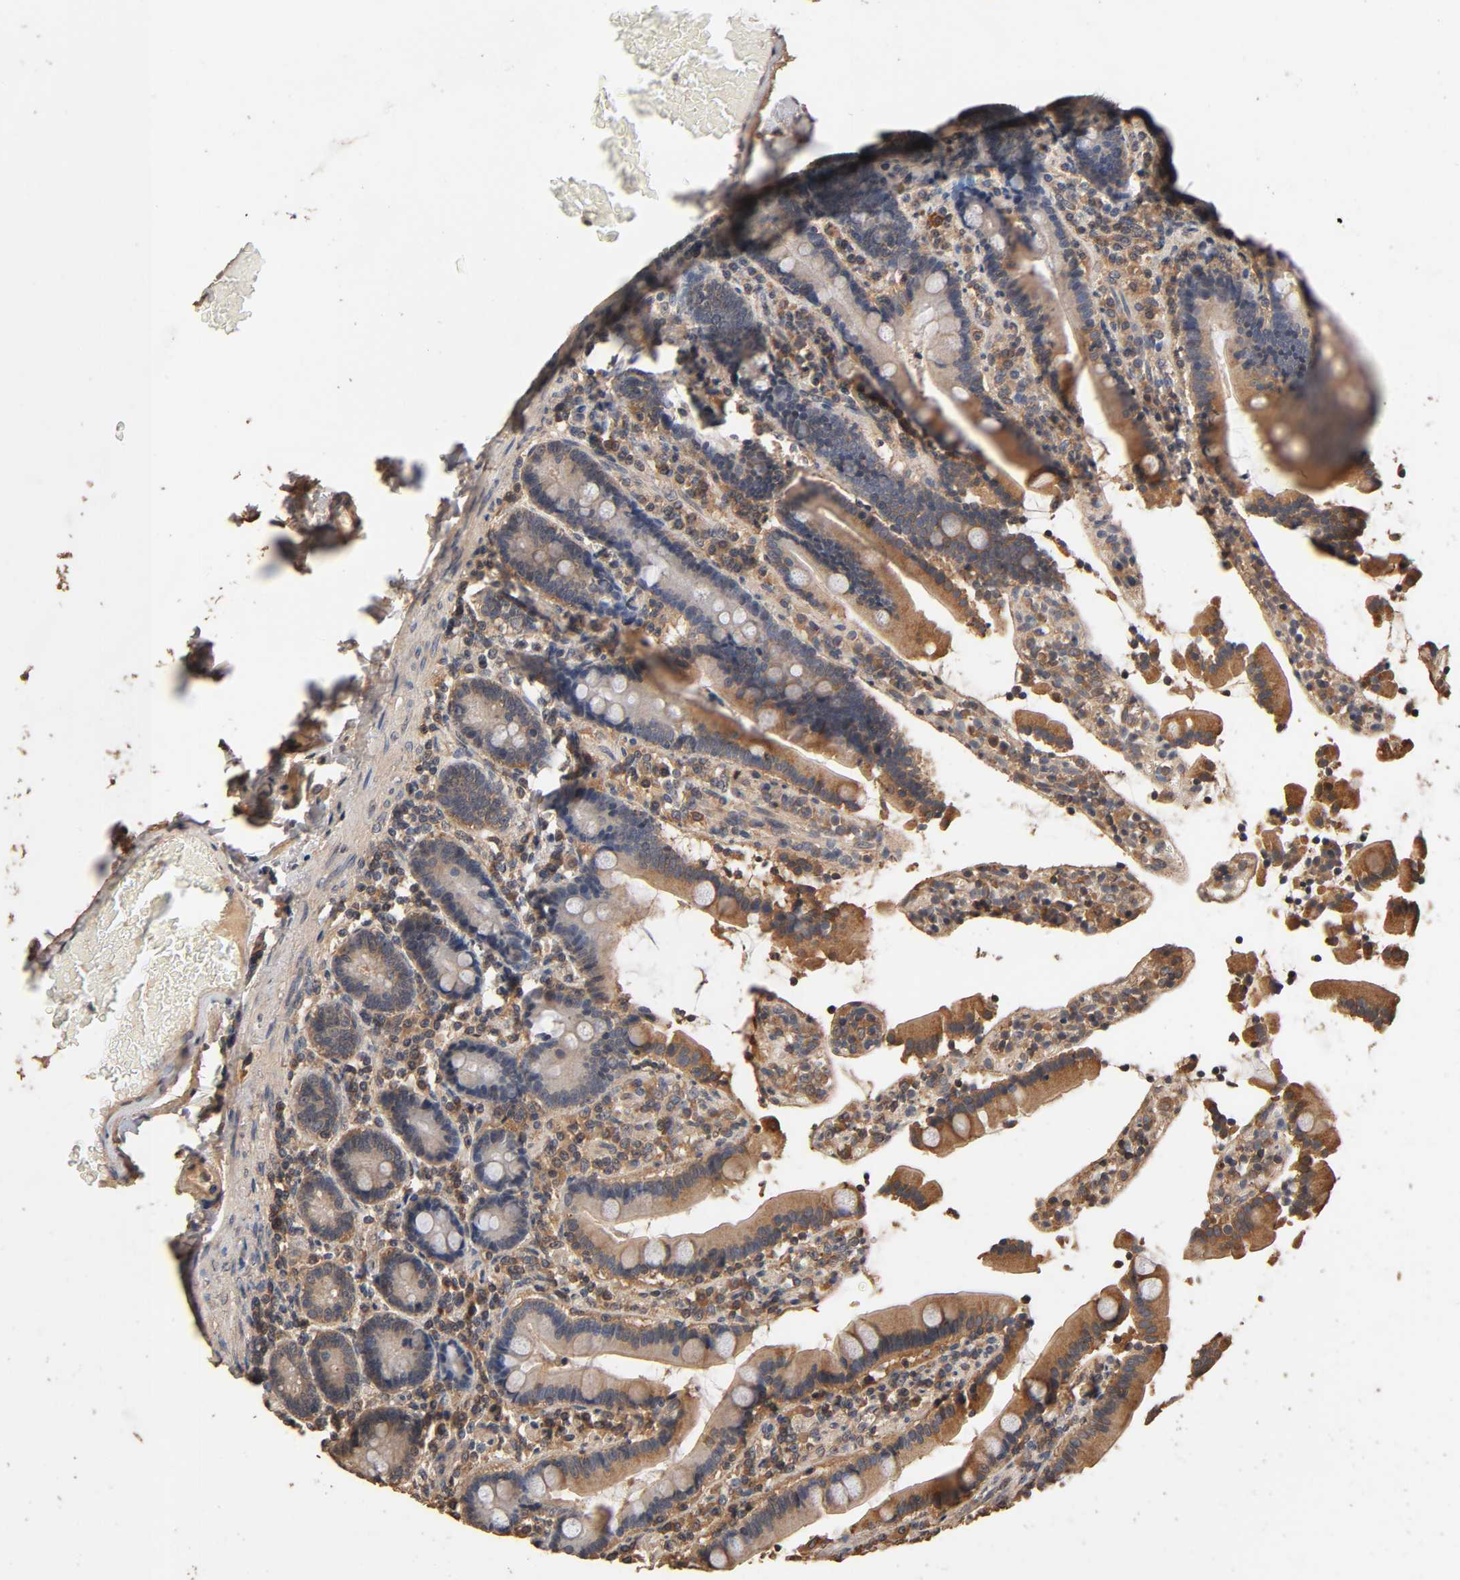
{"staining": {"intensity": "moderate", "quantity": ">75%", "location": "cytoplasmic/membranous"}, "tissue": "duodenum", "cell_type": "Glandular cells", "image_type": "normal", "snomed": [{"axis": "morphology", "description": "Normal tissue, NOS"}, {"axis": "topography", "description": "Duodenum"}], "caption": "The immunohistochemical stain highlights moderate cytoplasmic/membranous staining in glandular cells of normal duodenum. The protein of interest is shown in brown color, while the nuclei are stained blue.", "gene": "ARHGEF7", "patient": {"sex": "female", "age": 53}}